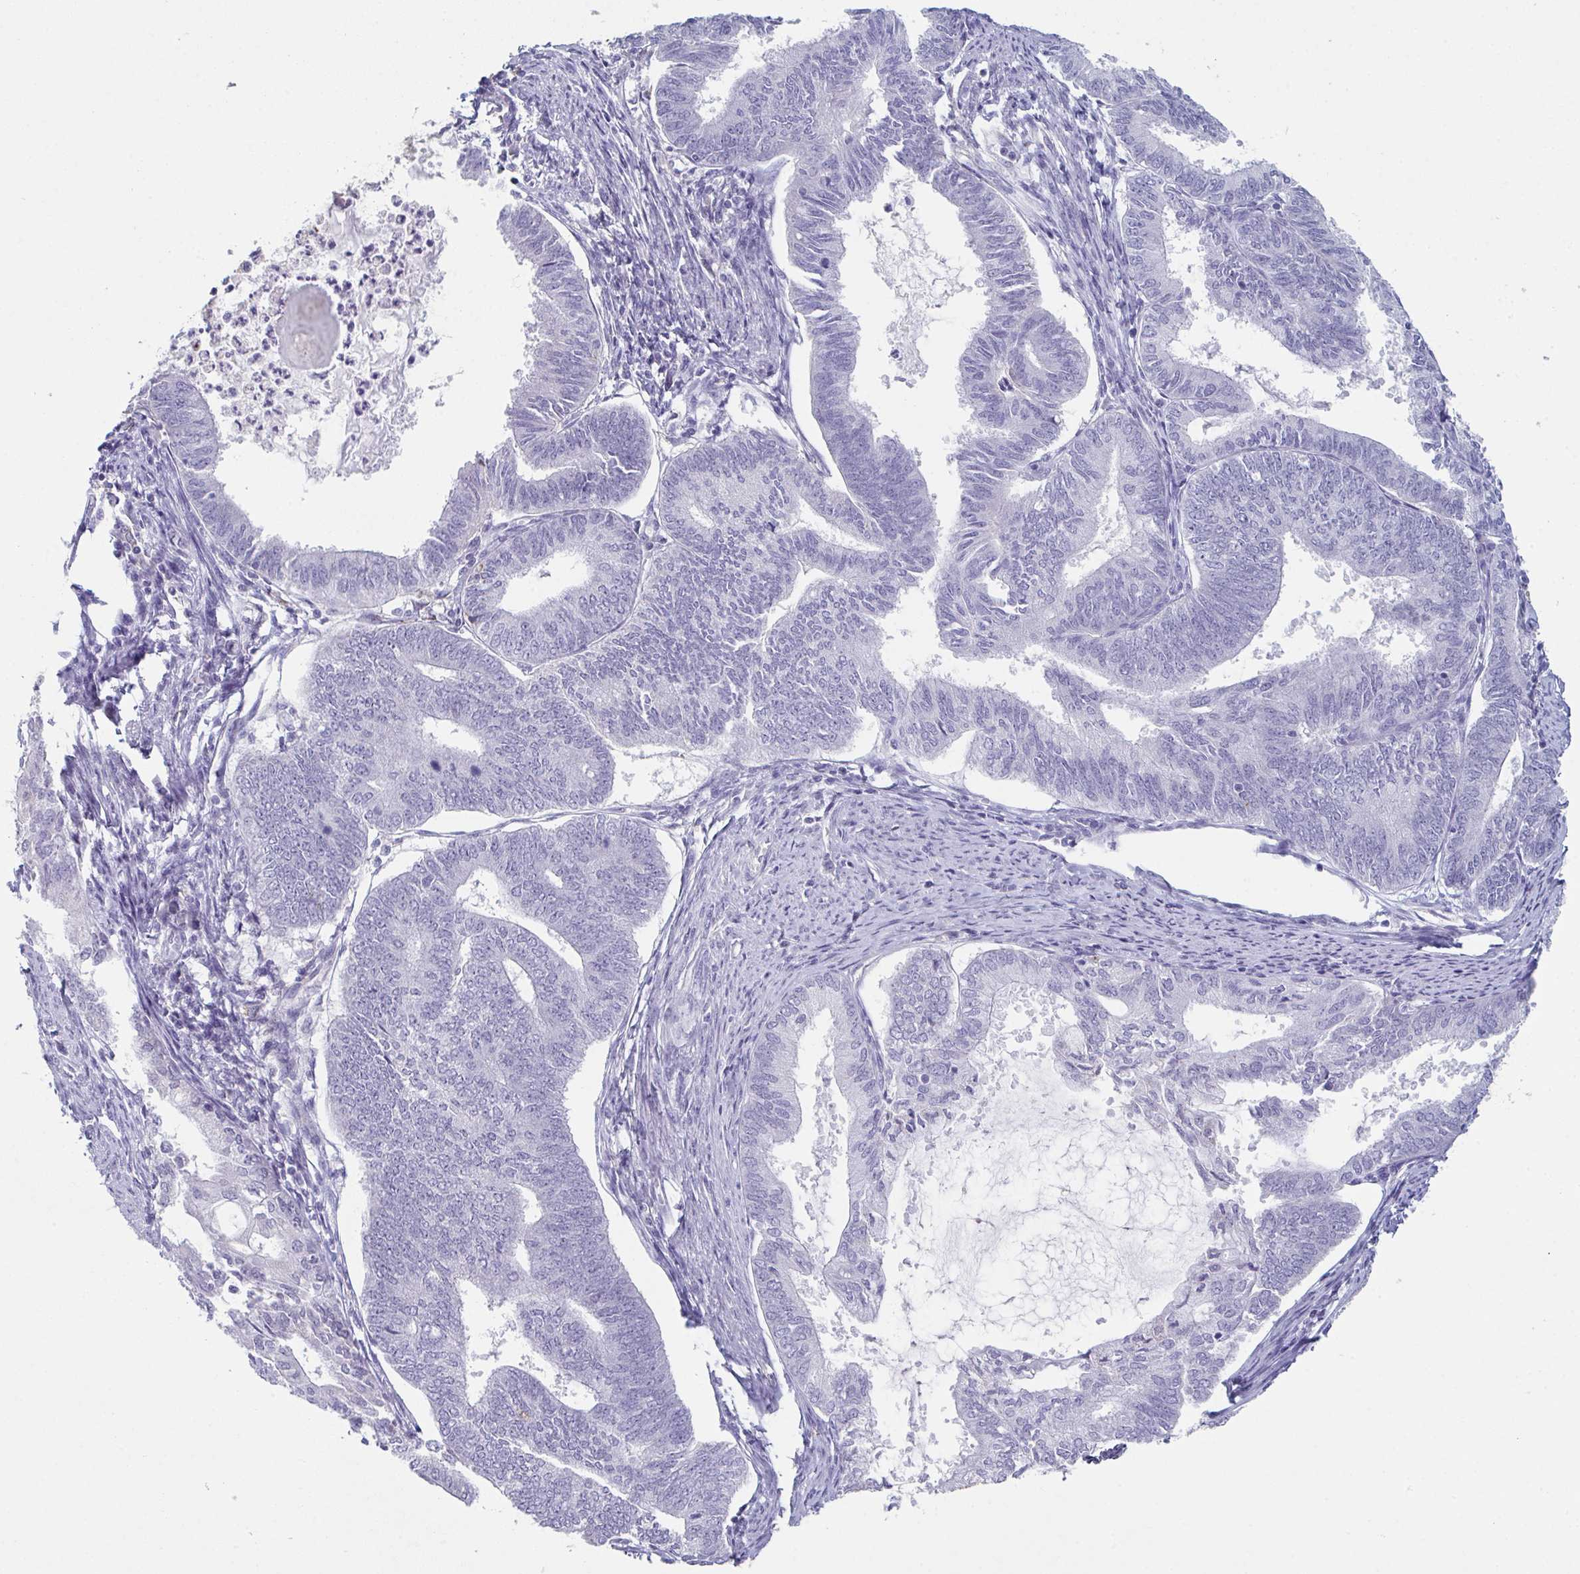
{"staining": {"intensity": "negative", "quantity": "none", "location": "none"}, "tissue": "endometrial cancer", "cell_type": "Tumor cells", "image_type": "cancer", "snomed": [{"axis": "morphology", "description": "Adenocarcinoma, NOS"}, {"axis": "topography", "description": "Endometrium"}], "caption": "This is an IHC photomicrograph of human endometrial cancer. There is no staining in tumor cells.", "gene": "ADAM21", "patient": {"sex": "female", "age": 86}}